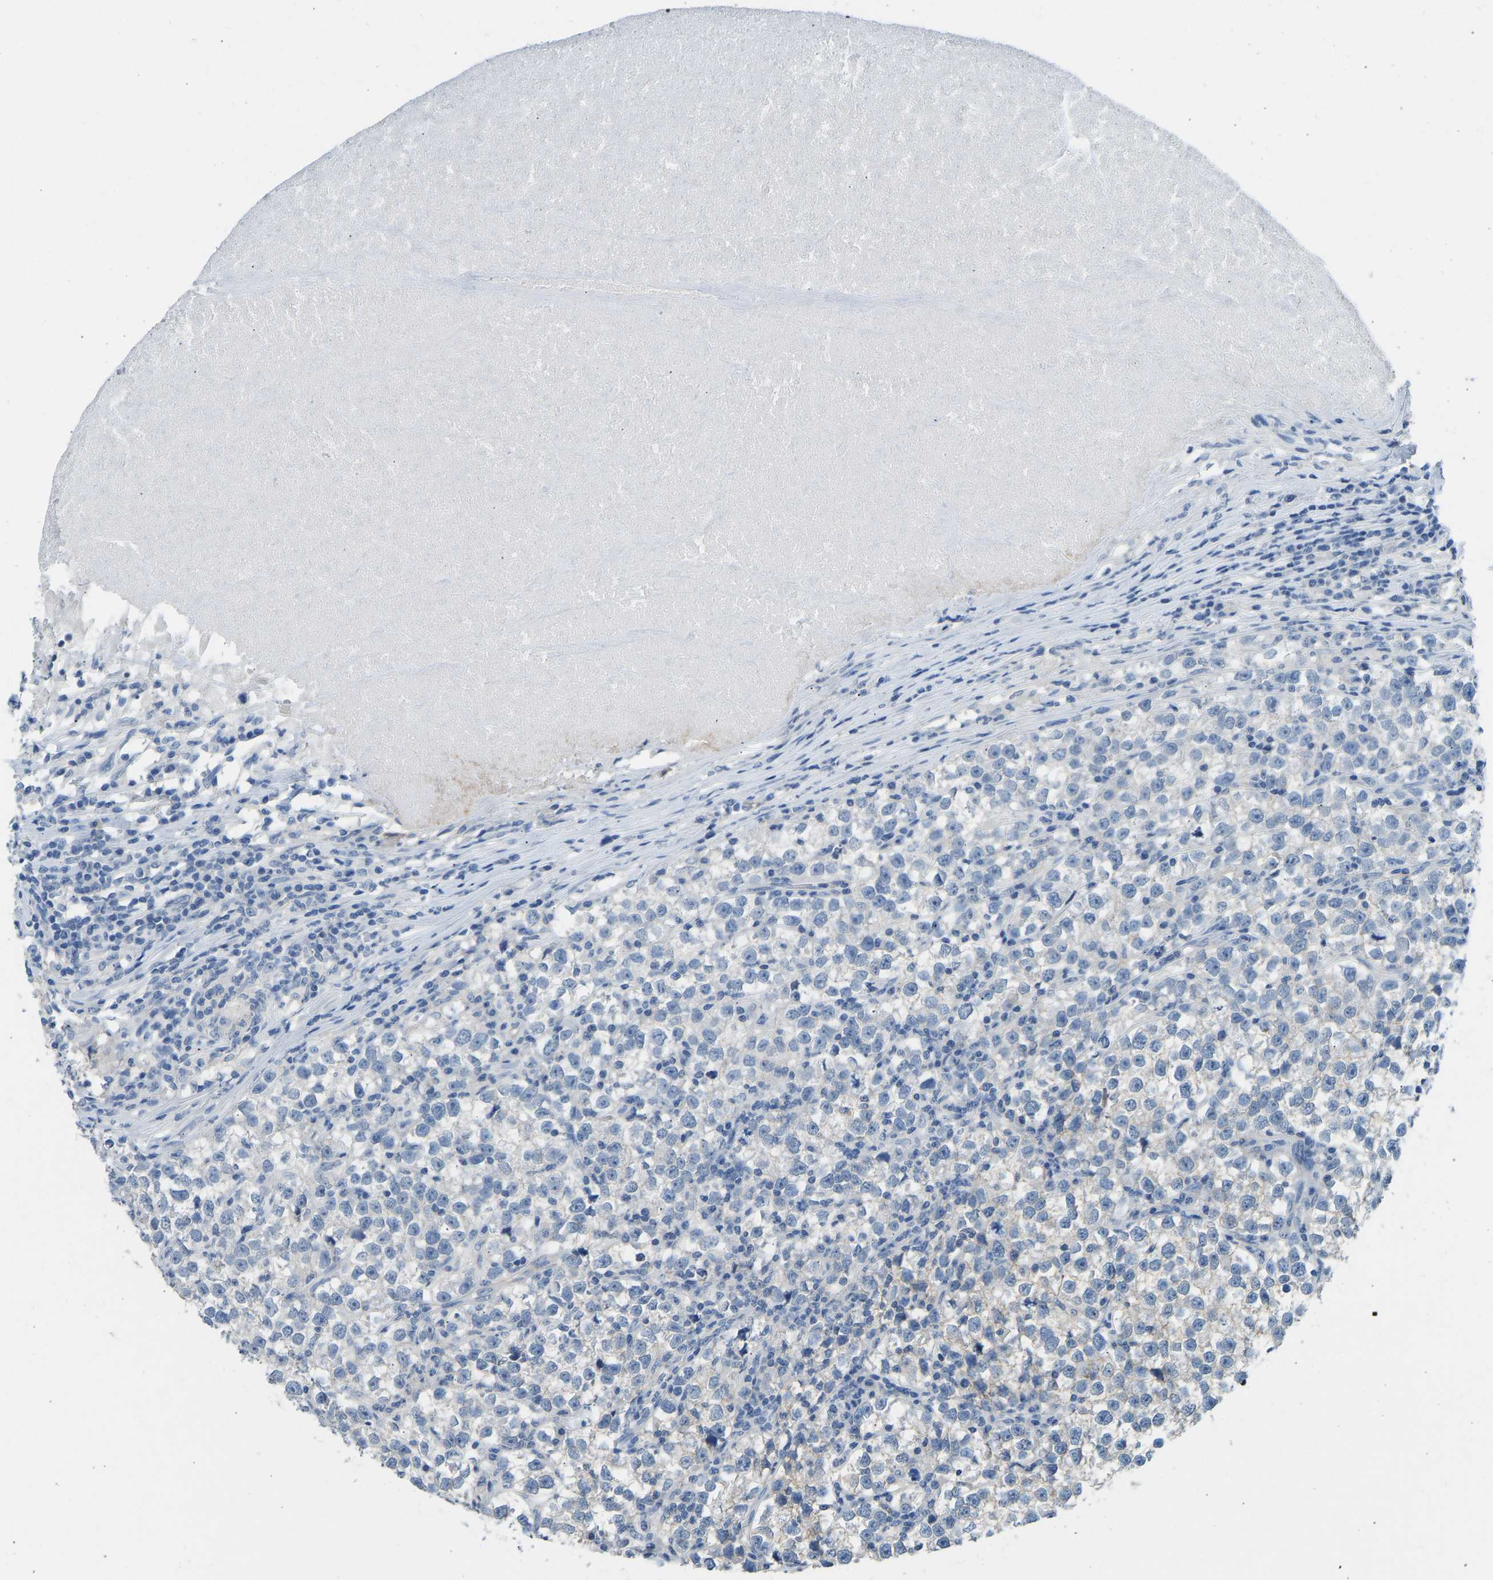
{"staining": {"intensity": "negative", "quantity": "none", "location": "none"}, "tissue": "testis cancer", "cell_type": "Tumor cells", "image_type": "cancer", "snomed": [{"axis": "morphology", "description": "Normal tissue, NOS"}, {"axis": "morphology", "description": "Seminoma, NOS"}, {"axis": "topography", "description": "Testis"}], "caption": "IHC photomicrograph of neoplastic tissue: human testis seminoma stained with DAB demonstrates no significant protein positivity in tumor cells.", "gene": "ATP1A1", "patient": {"sex": "male", "age": 43}}